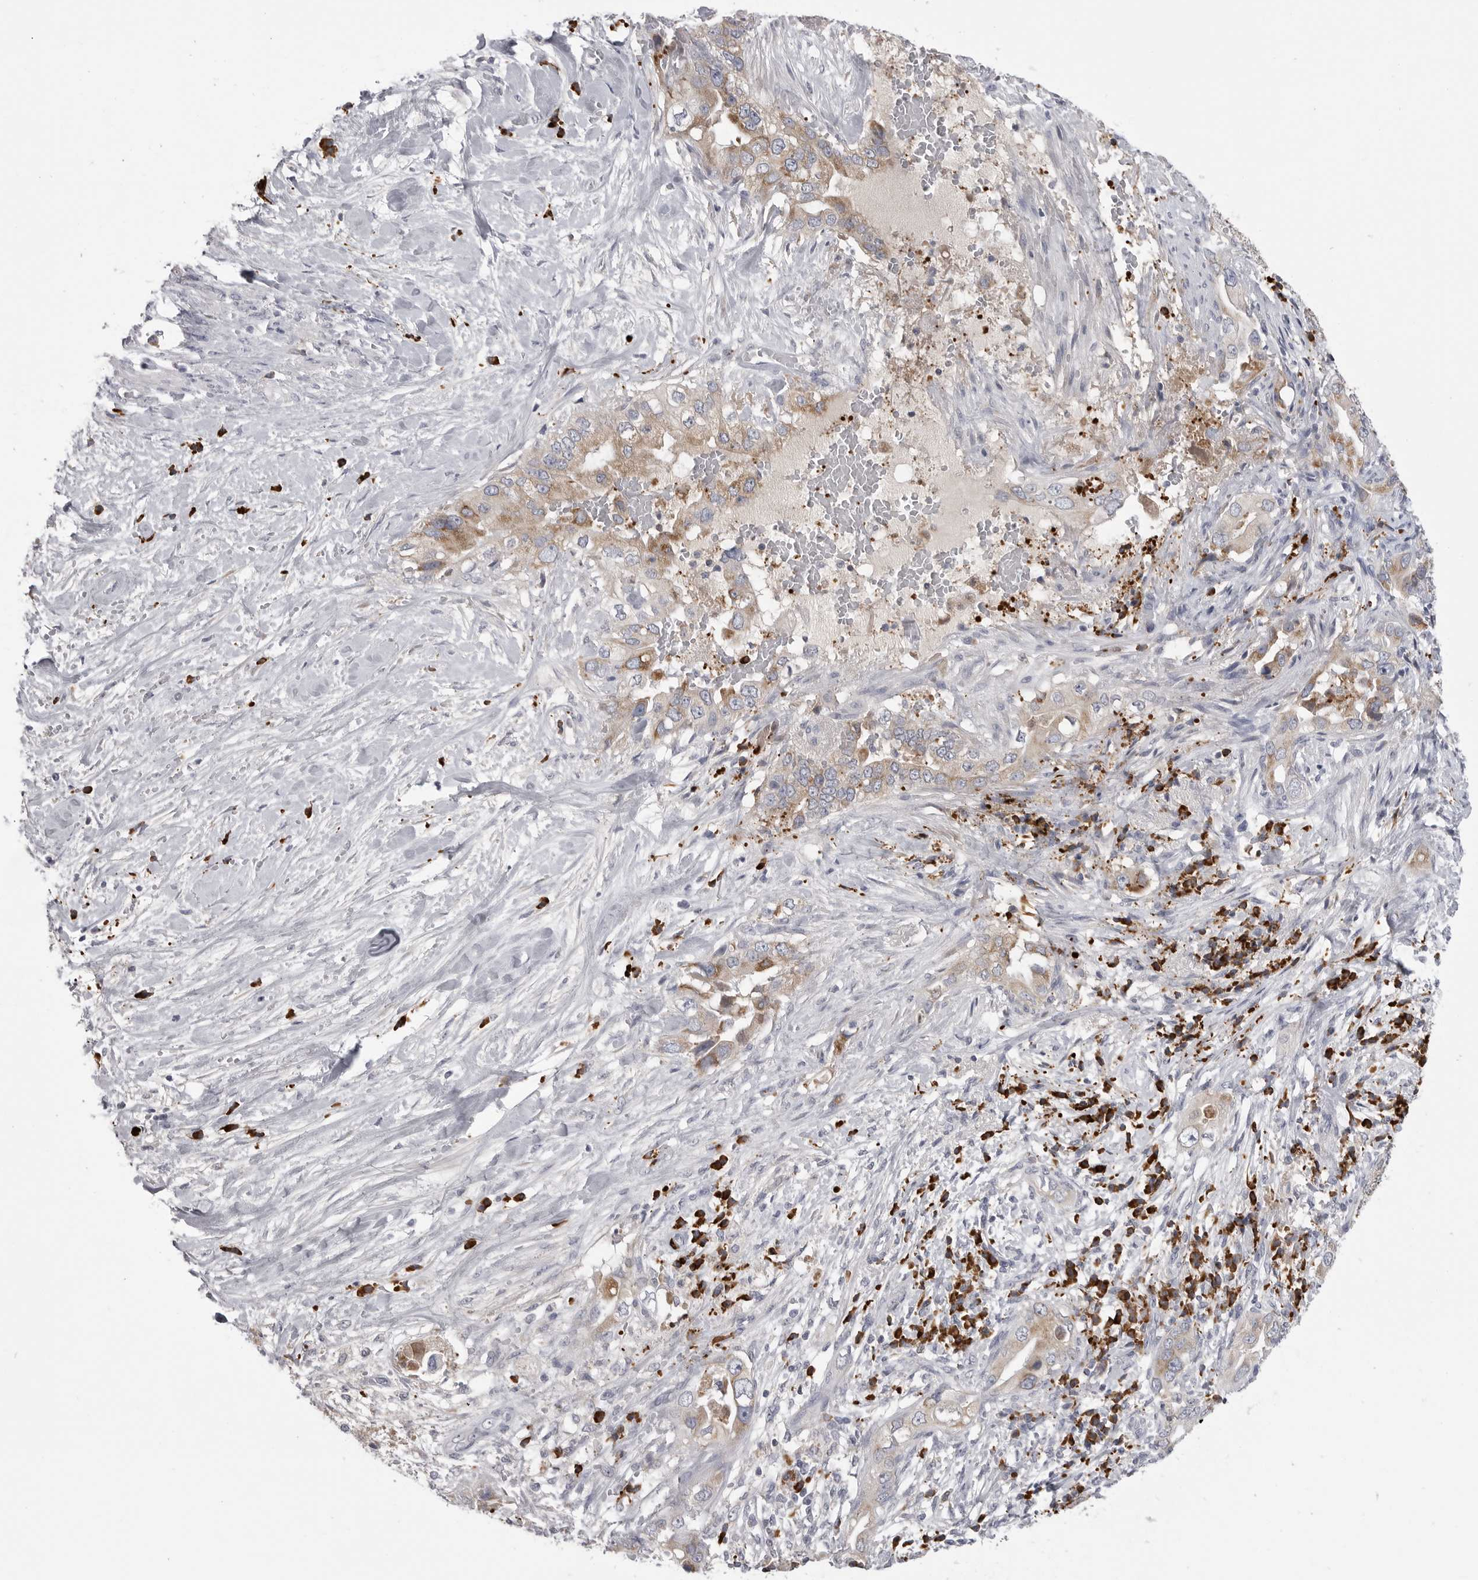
{"staining": {"intensity": "moderate", "quantity": ">75%", "location": "cytoplasmic/membranous"}, "tissue": "pancreatic cancer", "cell_type": "Tumor cells", "image_type": "cancer", "snomed": [{"axis": "morphology", "description": "Inflammation, NOS"}, {"axis": "morphology", "description": "Adenocarcinoma, NOS"}, {"axis": "topography", "description": "Pancreas"}], "caption": "Pancreatic cancer (adenocarcinoma) tissue exhibits moderate cytoplasmic/membranous staining in about >75% of tumor cells", "gene": "FKBP2", "patient": {"sex": "female", "age": 56}}